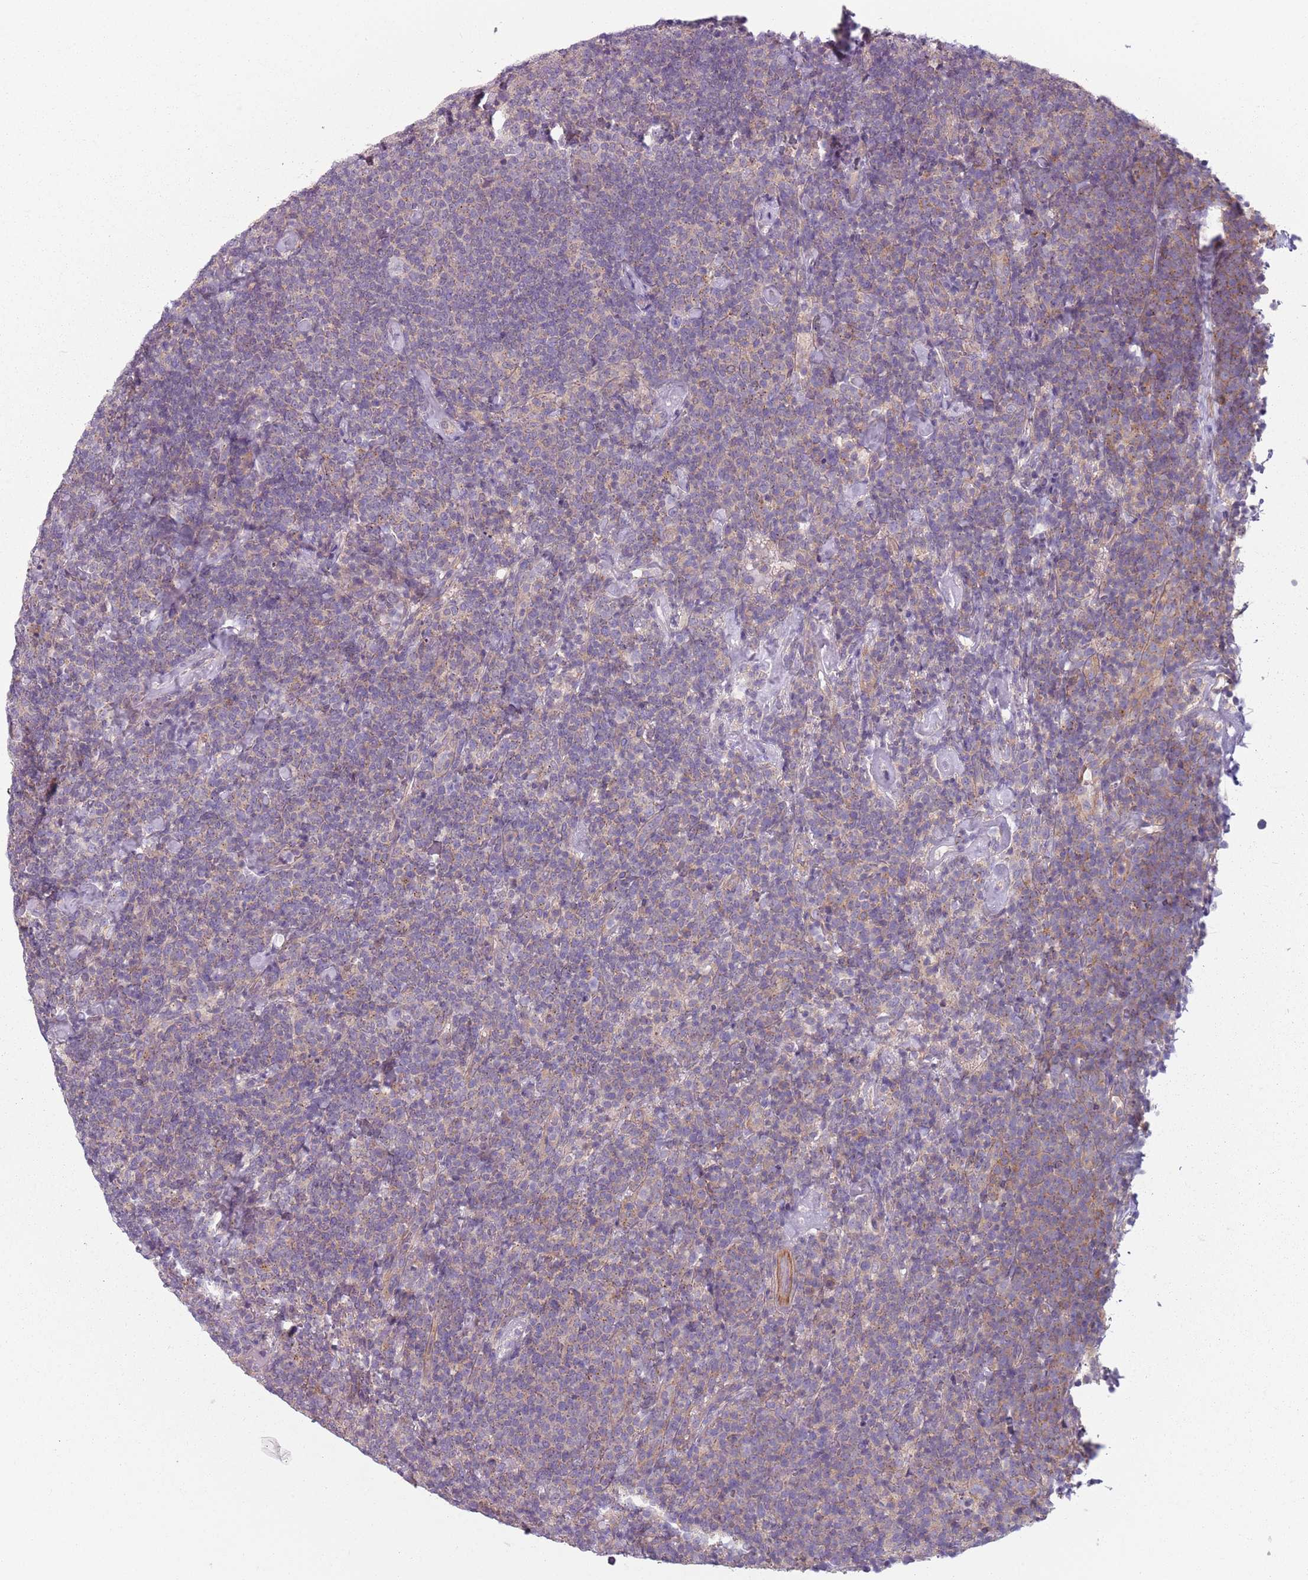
{"staining": {"intensity": "weak", "quantity": "<25%", "location": "cytoplasmic/membranous"}, "tissue": "lymphoma", "cell_type": "Tumor cells", "image_type": "cancer", "snomed": [{"axis": "morphology", "description": "Malignant lymphoma, non-Hodgkin's type, High grade"}, {"axis": "topography", "description": "Lymph node"}], "caption": "Tumor cells show no significant protein expression in high-grade malignant lymphoma, non-Hodgkin's type. Nuclei are stained in blue.", "gene": "TLCD2", "patient": {"sex": "male", "age": 61}}